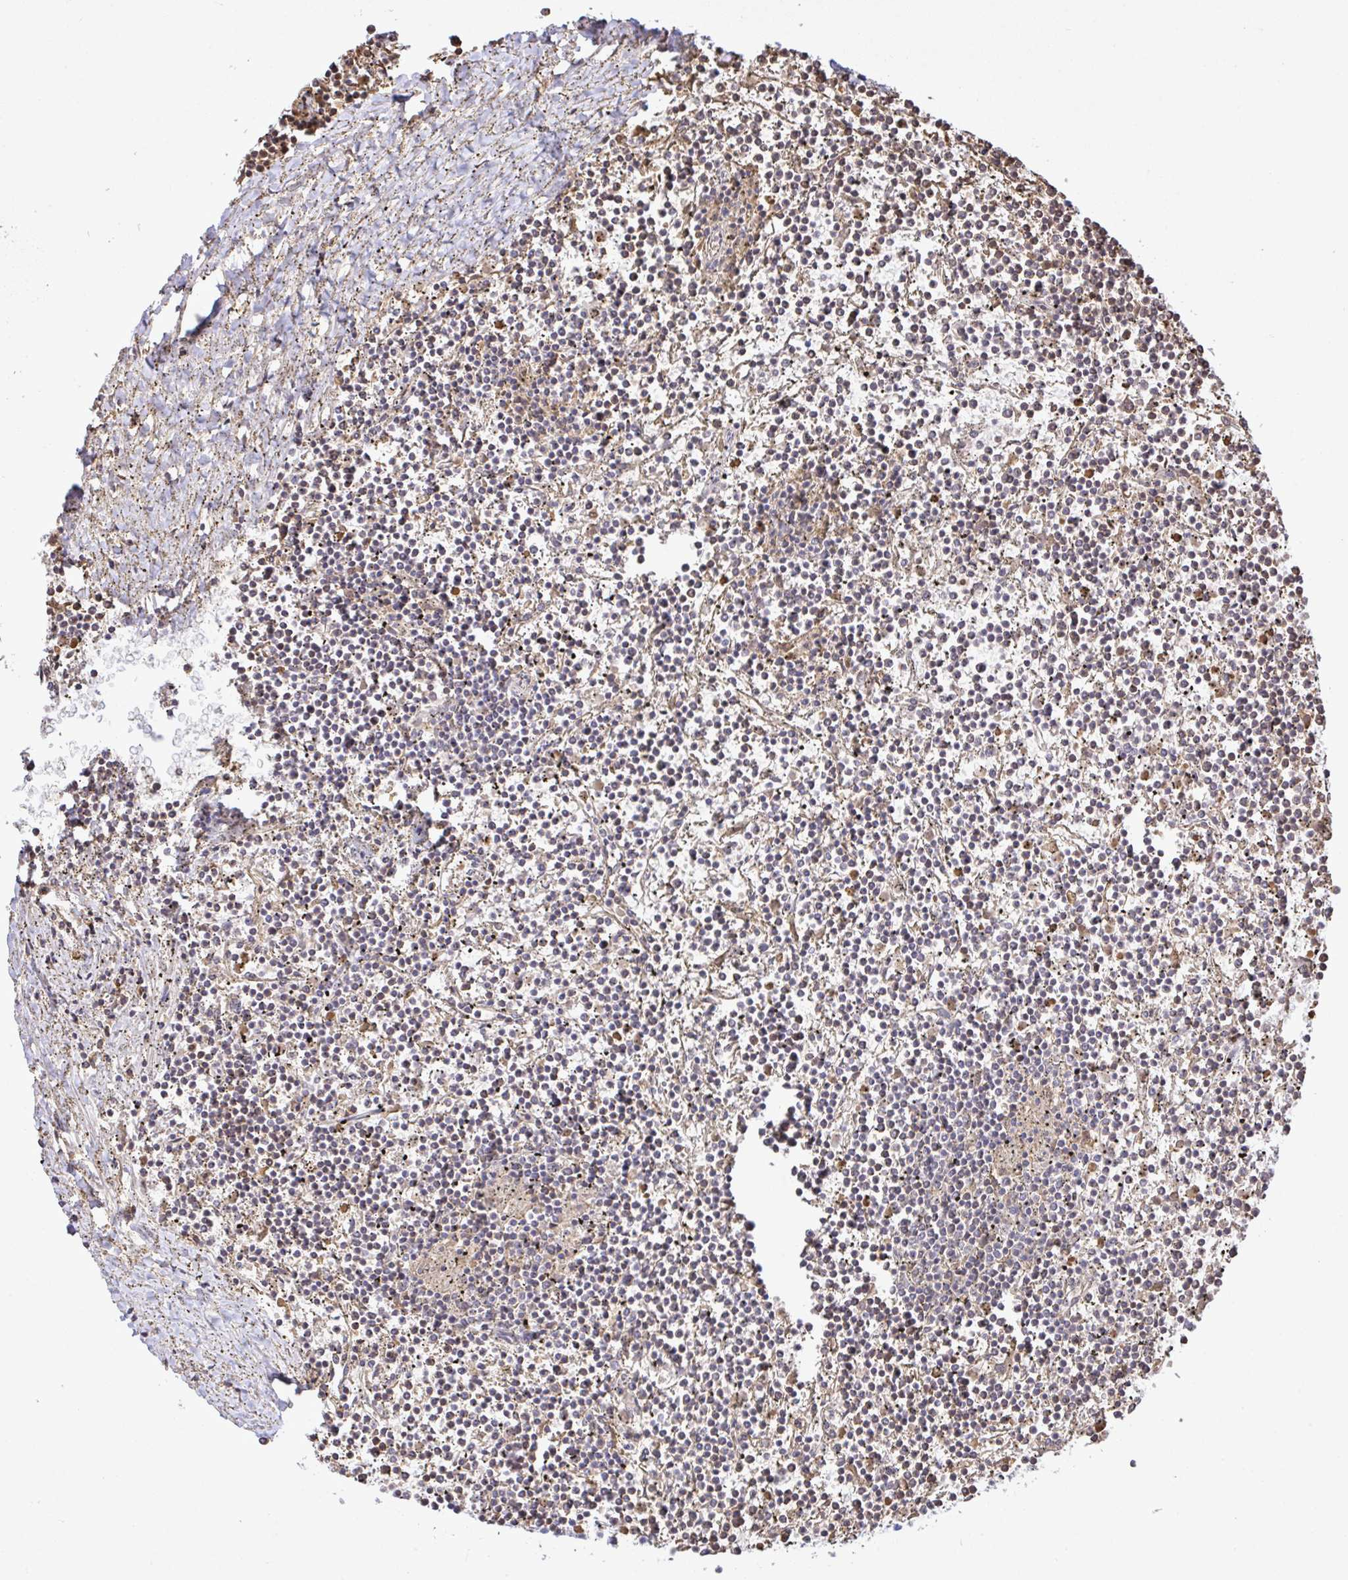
{"staining": {"intensity": "weak", "quantity": "<25%", "location": "cytoplasmic/membranous"}, "tissue": "lymphoma", "cell_type": "Tumor cells", "image_type": "cancer", "snomed": [{"axis": "morphology", "description": "Malignant lymphoma, non-Hodgkin's type, Low grade"}, {"axis": "topography", "description": "Spleen"}], "caption": "DAB immunohistochemical staining of low-grade malignant lymphoma, non-Hodgkin's type reveals no significant staining in tumor cells.", "gene": "ZNF221", "patient": {"sex": "female", "age": 19}}